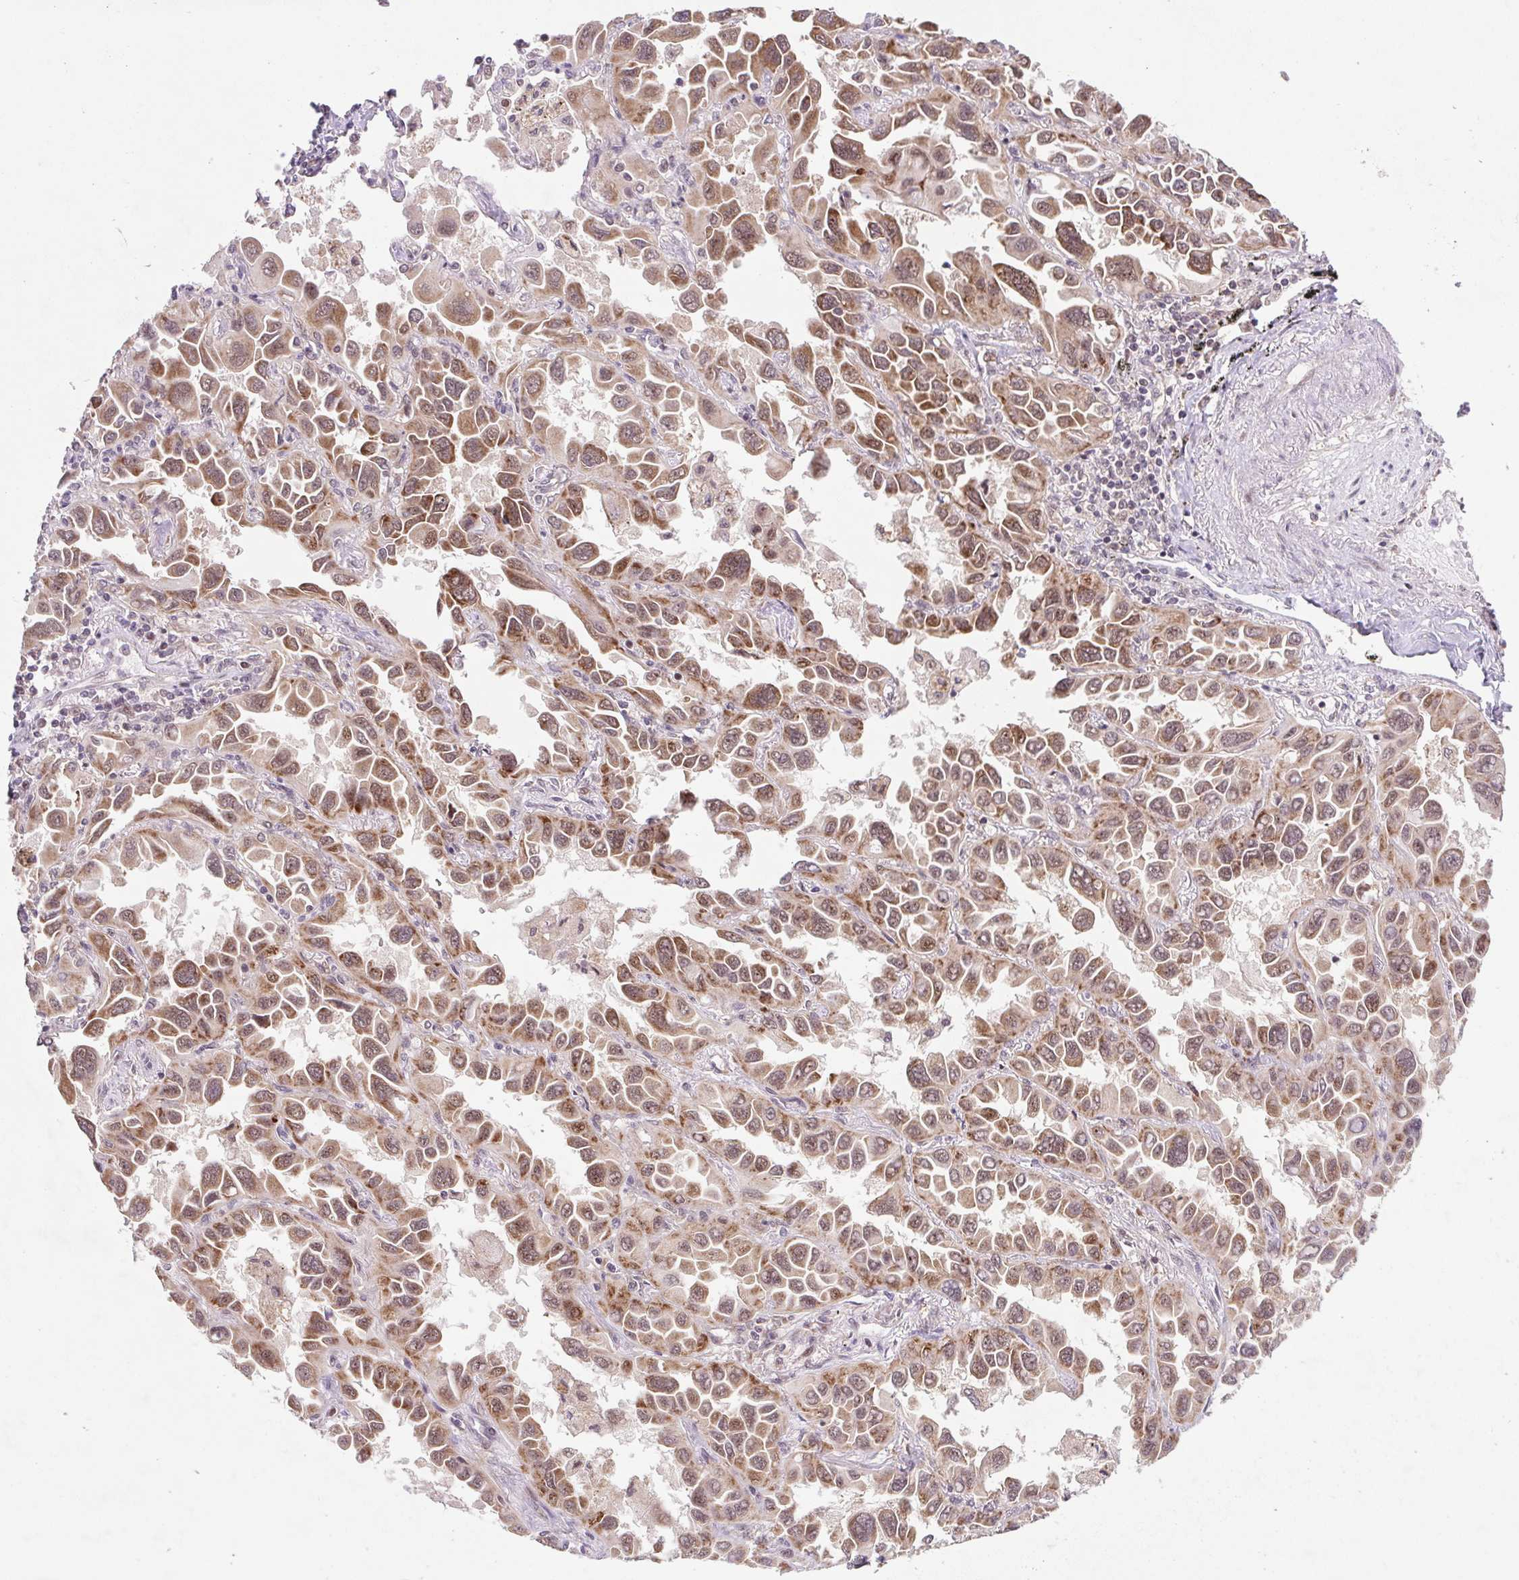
{"staining": {"intensity": "moderate", "quantity": ">75%", "location": "cytoplasmic/membranous,nuclear"}, "tissue": "lung cancer", "cell_type": "Tumor cells", "image_type": "cancer", "snomed": [{"axis": "morphology", "description": "Adenocarcinoma, NOS"}, {"axis": "topography", "description": "Lung"}], "caption": "About >75% of tumor cells in lung adenocarcinoma display moderate cytoplasmic/membranous and nuclear protein expression as visualized by brown immunohistochemical staining.", "gene": "HFE", "patient": {"sex": "male", "age": 64}}